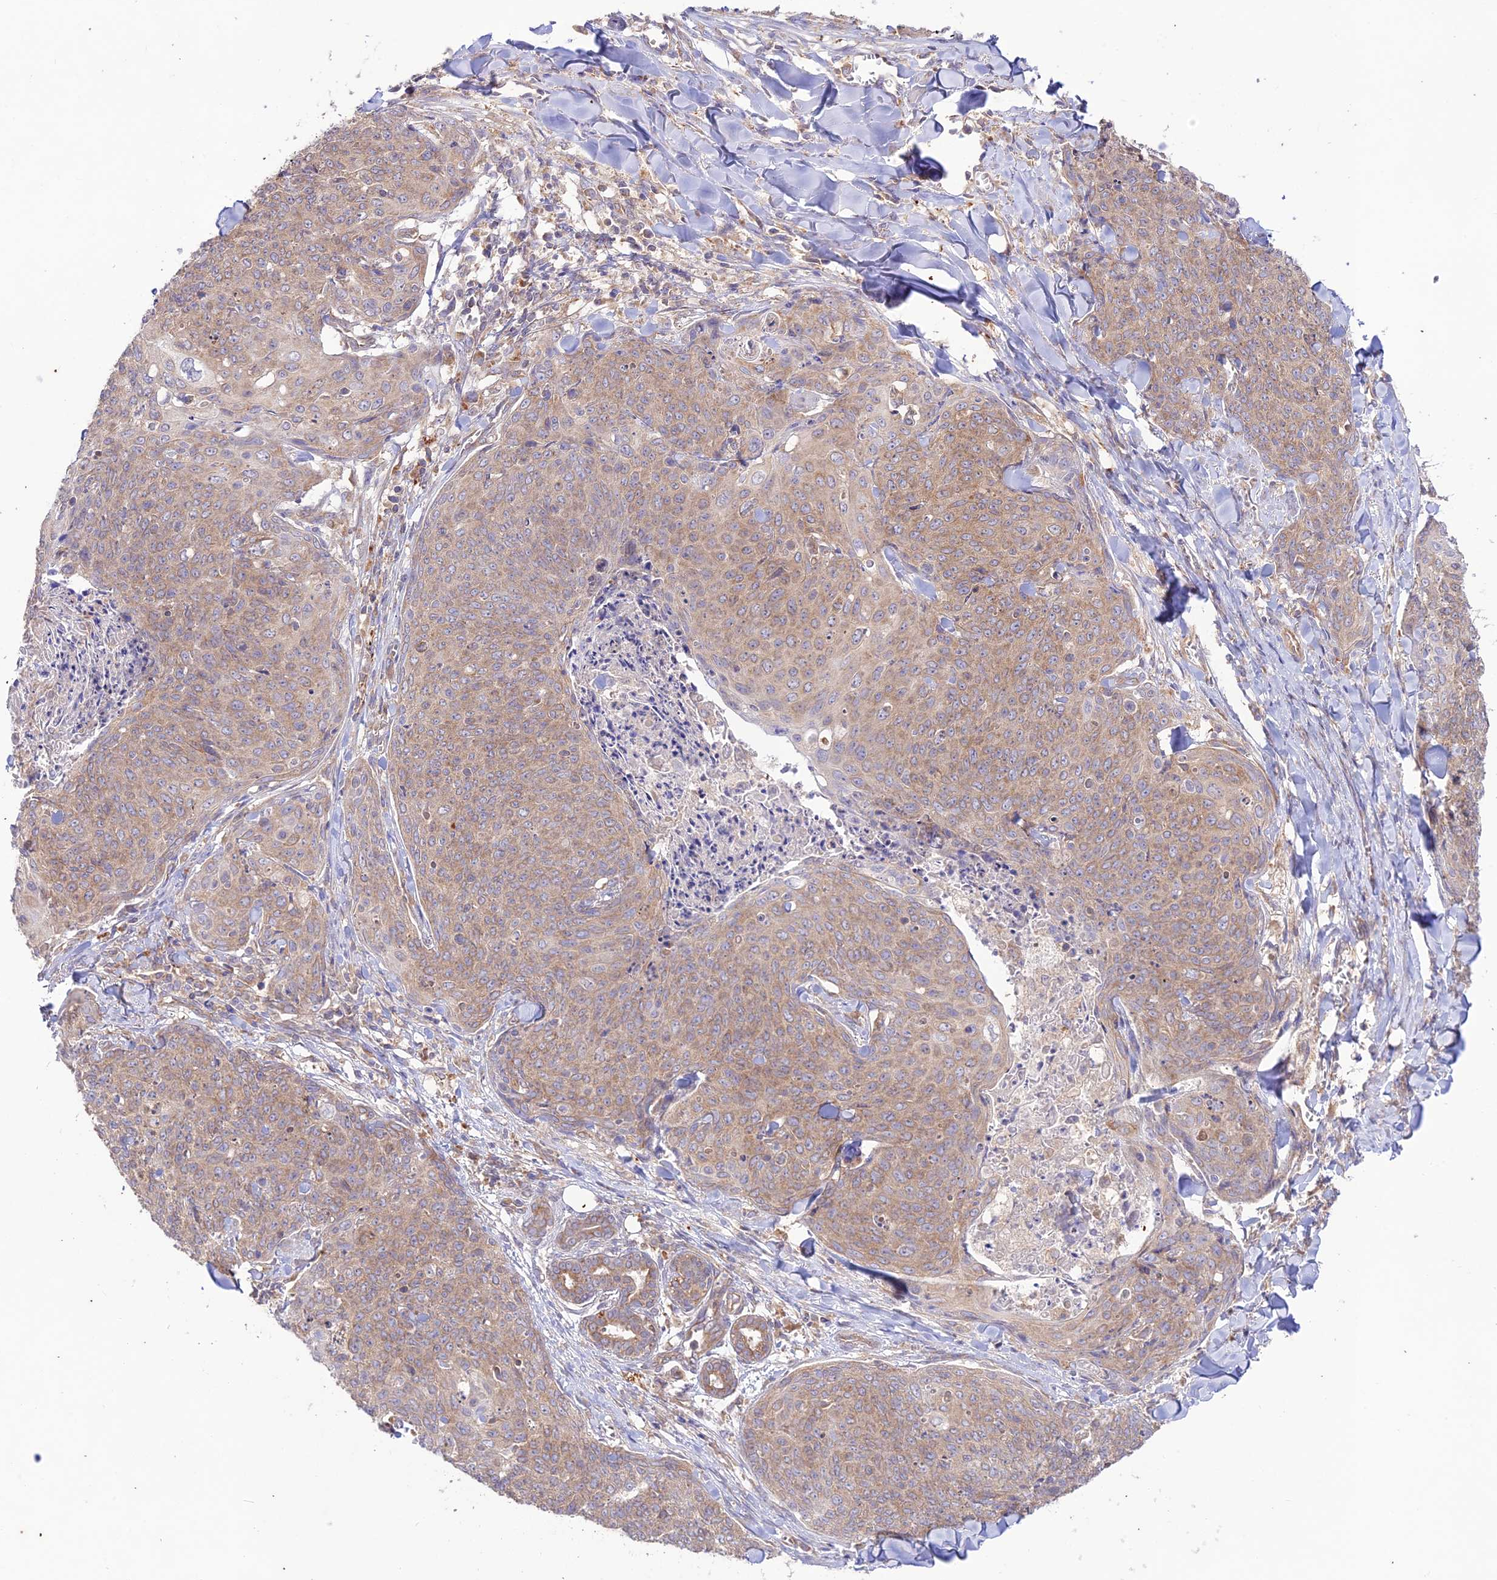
{"staining": {"intensity": "weak", "quantity": ">75%", "location": "cytoplasmic/membranous"}, "tissue": "skin cancer", "cell_type": "Tumor cells", "image_type": "cancer", "snomed": [{"axis": "morphology", "description": "Squamous cell carcinoma, NOS"}, {"axis": "topography", "description": "Skin"}, {"axis": "topography", "description": "Vulva"}], "caption": "This micrograph shows immunohistochemistry (IHC) staining of human skin cancer, with low weak cytoplasmic/membranous expression in about >75% of tumor cells.", "gene": "TMEM259", "patient": {"sex": "female", "age": 85}}